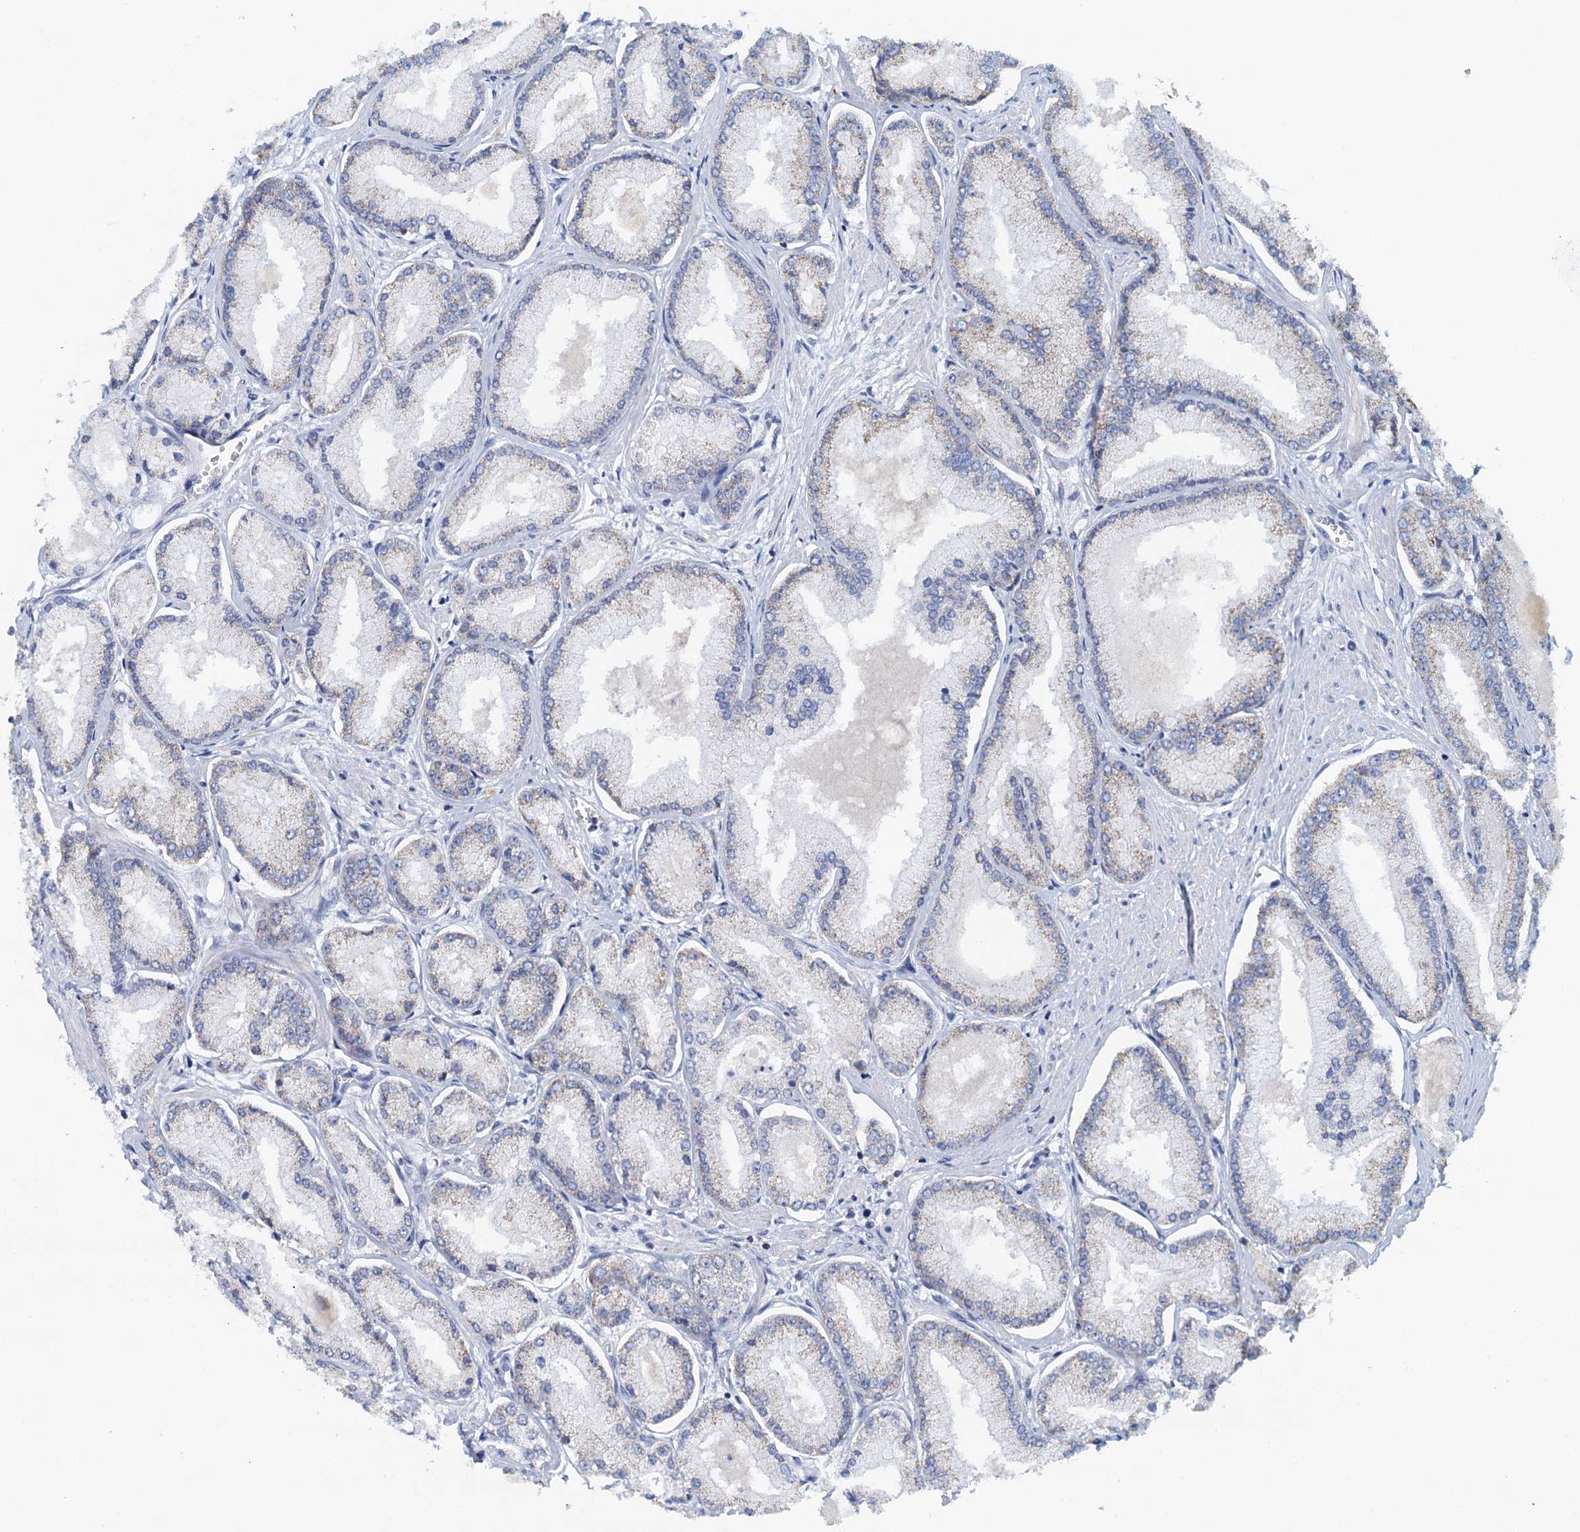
{"staining": {"intensity": "weak", "quantity": "25%-75%", "location": "cytoplasmic/membranous"}, "tissue": "prostate cancer", "cell_type": "Tumor cells", "image_type": "cancer", "snomed": [{"axis": "morphology", "description": "Adenocarcinoma, Low grade"}, {"axis": "topography", "description": "Prostate"}], "caption": "Immunohistochemical staining of human prostate cancer (low-grade adenocarcinoma) exhibits low levels of weak cytoplasmic/membranous protein staining in about 25%-75% of tumor cells. The protein is stained brown, and the nuclei are stained in blue (DAB (3,3'-diaminobenzidine) IHC with brightfield microscopy, high magnification).", "gene": "POC1A", "patient": {"sex": "male", "age": 74}}